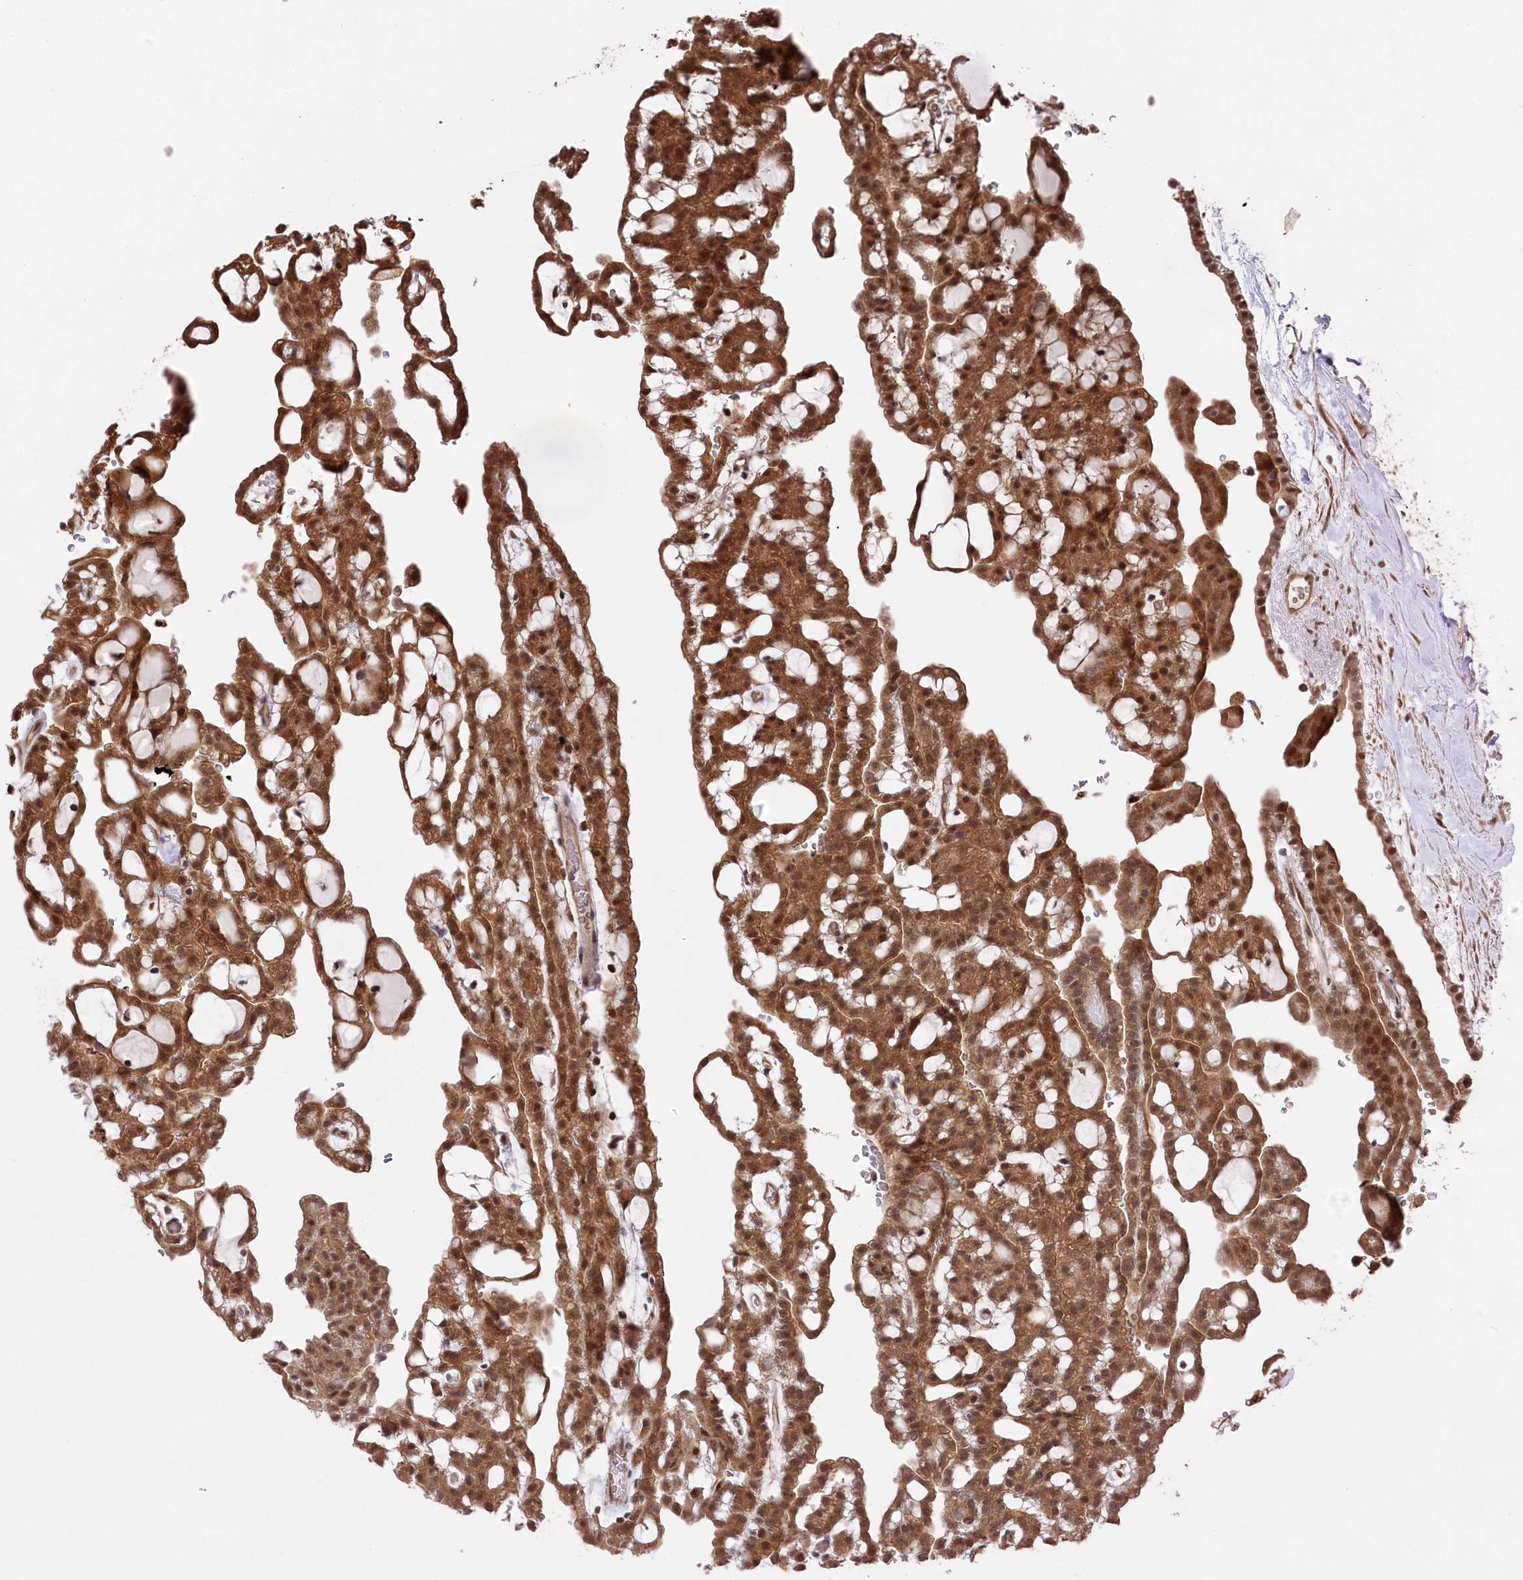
{"staining": {"intensity": "moderate", "quantity": ">75%", "location": "cytoplasmic/membranous,nuclear"}, "tissue": "renal cancer", "cell_type": "Tumor cells", "image_type": "cancer", "snomed": [{"axis": "morphology", "description": "Adenocarcinoma, NOS"}, {"axis": "topography", "description": "Kidney"}], "caption": "Moderate cytoplasmic/membranous and nuclear expression is identified in about >75% of tumor cells in renal adenocarcinoma. (DAB IHC with brightfield microscopy, high magnification).", "gene": "PSMA1", "patient": {"sex": "male", "age": 63}}